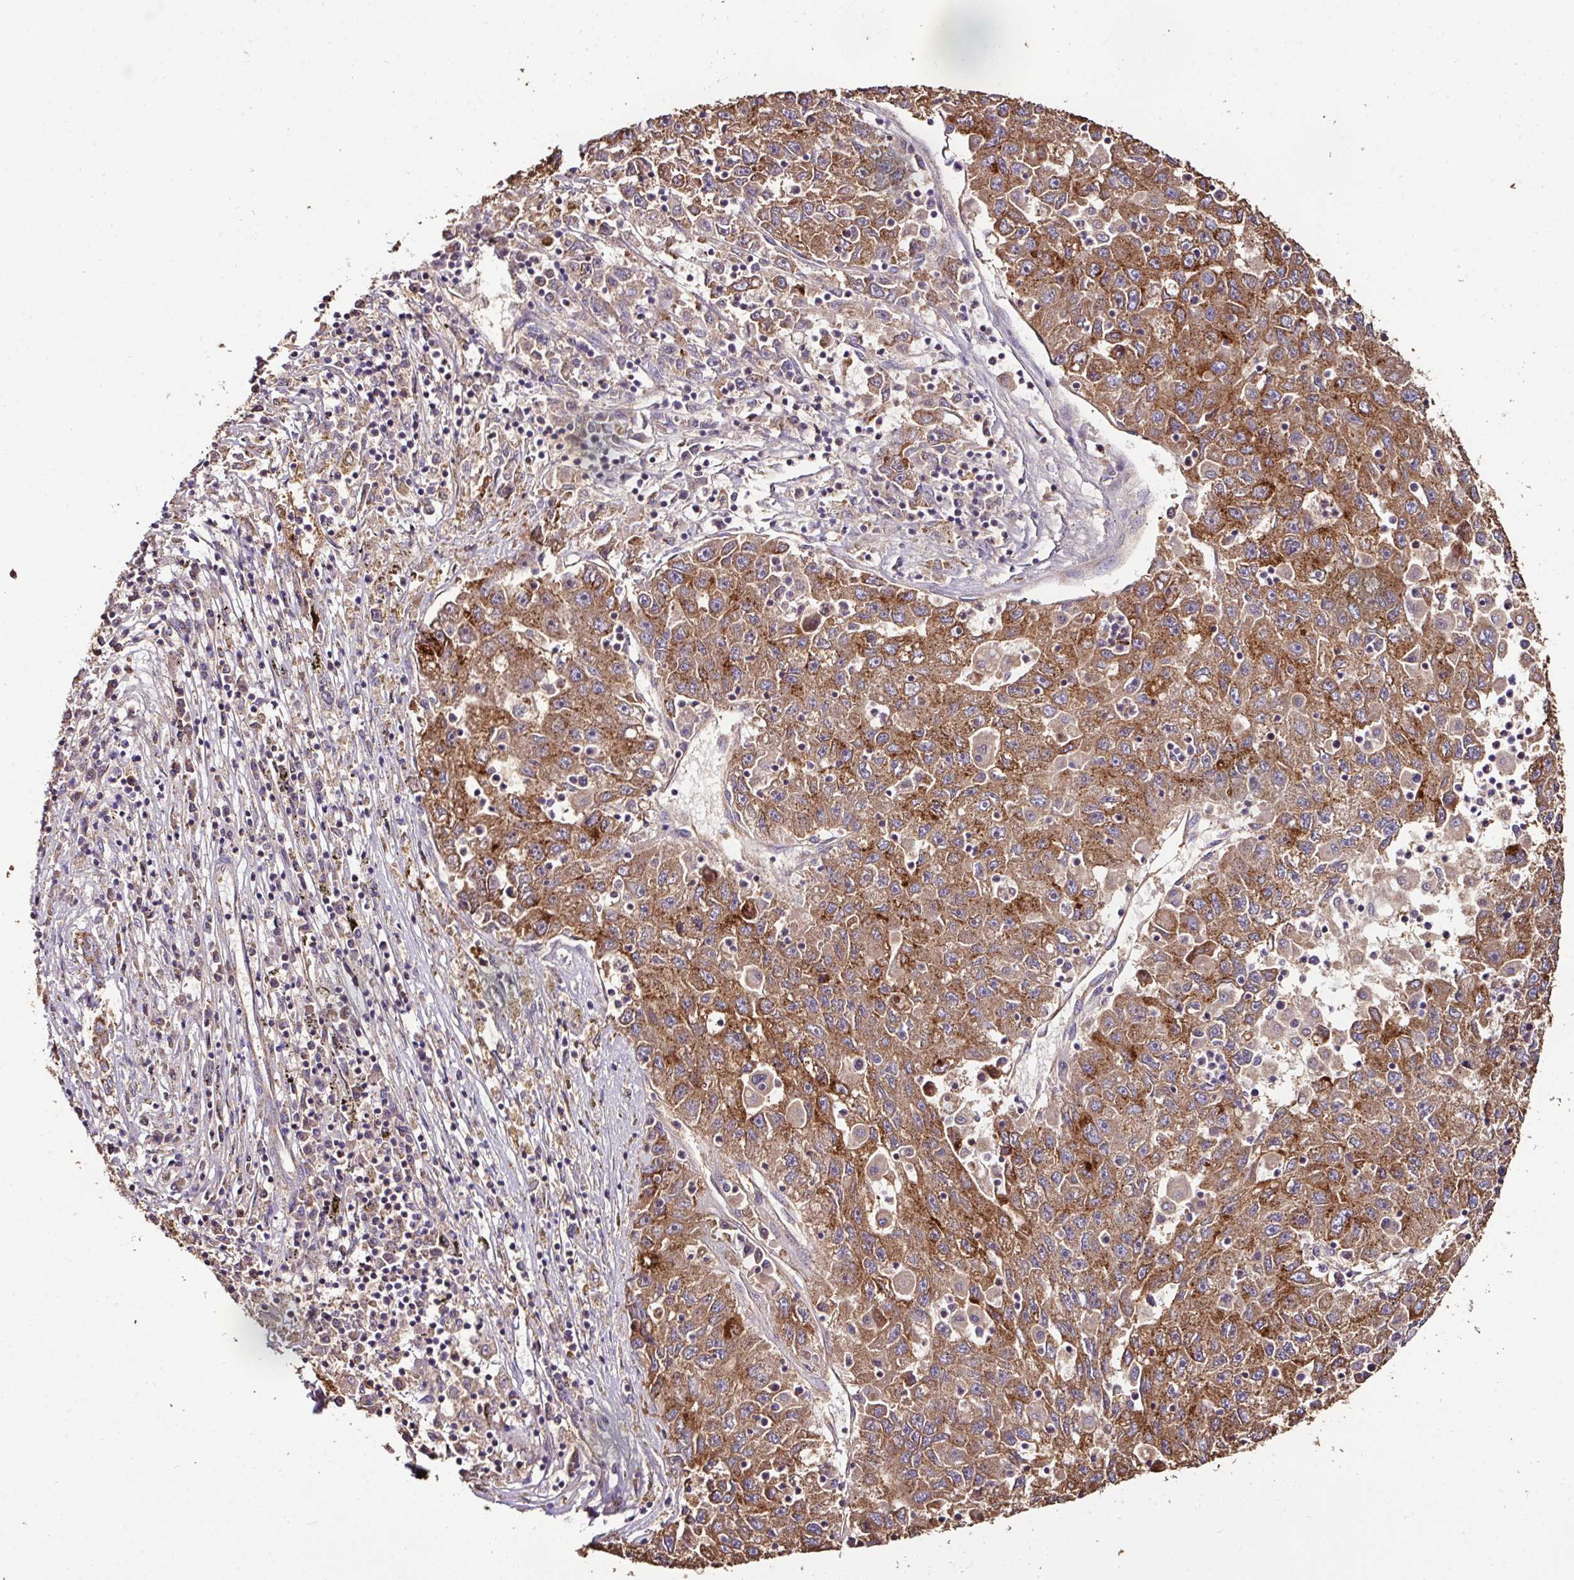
{"staining": {"intensity": "moderate", "quantity": ">75%", "location": "cytoplasmic/membranous"}, "tissue": "liver cancer", "cell_type": "Tumor cells", "image_type": "cancer", "snomed": [{"axis": "morphology", "description": "Carcinoma, Hepatocellular, NOS"}, {"axis": "topography", "description": "Liver"}], "caption": "Human hepatocellular carcinoma (liver) stained with a protein marker shows moderate staining in tumor cells.", "gene": "CPD", "patient": {"sex": "male", "age": 49}}